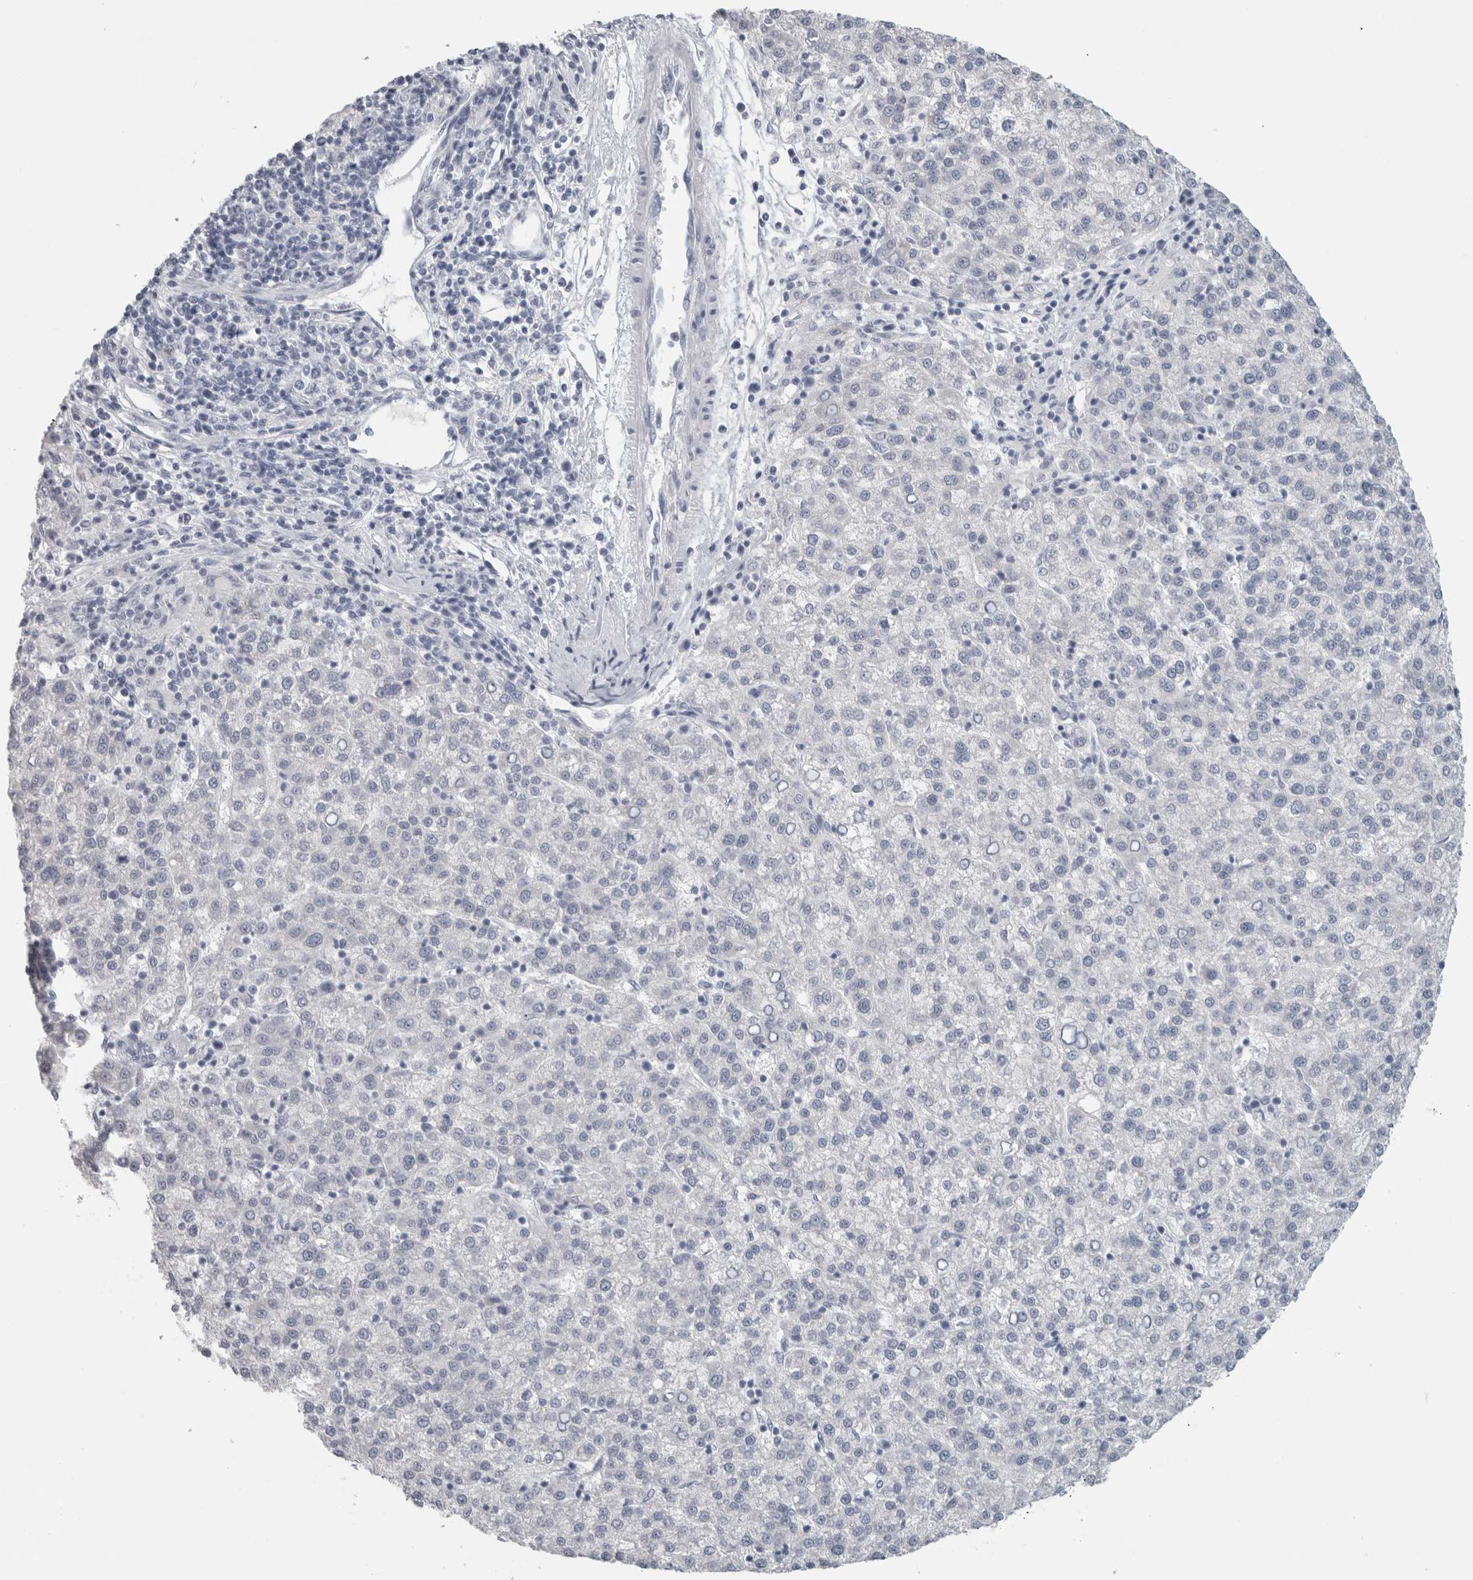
{"staining": {"intensity": "negative", "quantity": "none", "location": "none"}, "tissue": "liver cancer", "cell_type": "Tumor cells", "image_type": "cancer", "snomed": [{"axis": "morphology", "description": "Carcinoma, Hepatocellular, NOS"}, {"axis": "topography", "description": "Liver"}], "caption": "Liver cancer (hepatocellular carcinoma) was stained to show a protein in brown. There is no significant positivity in tumor cells. (IHC, brightfield microscopy, high magnification).", "gene": "SLC28A3", "patient": {"sex": "female", "age": 58}}